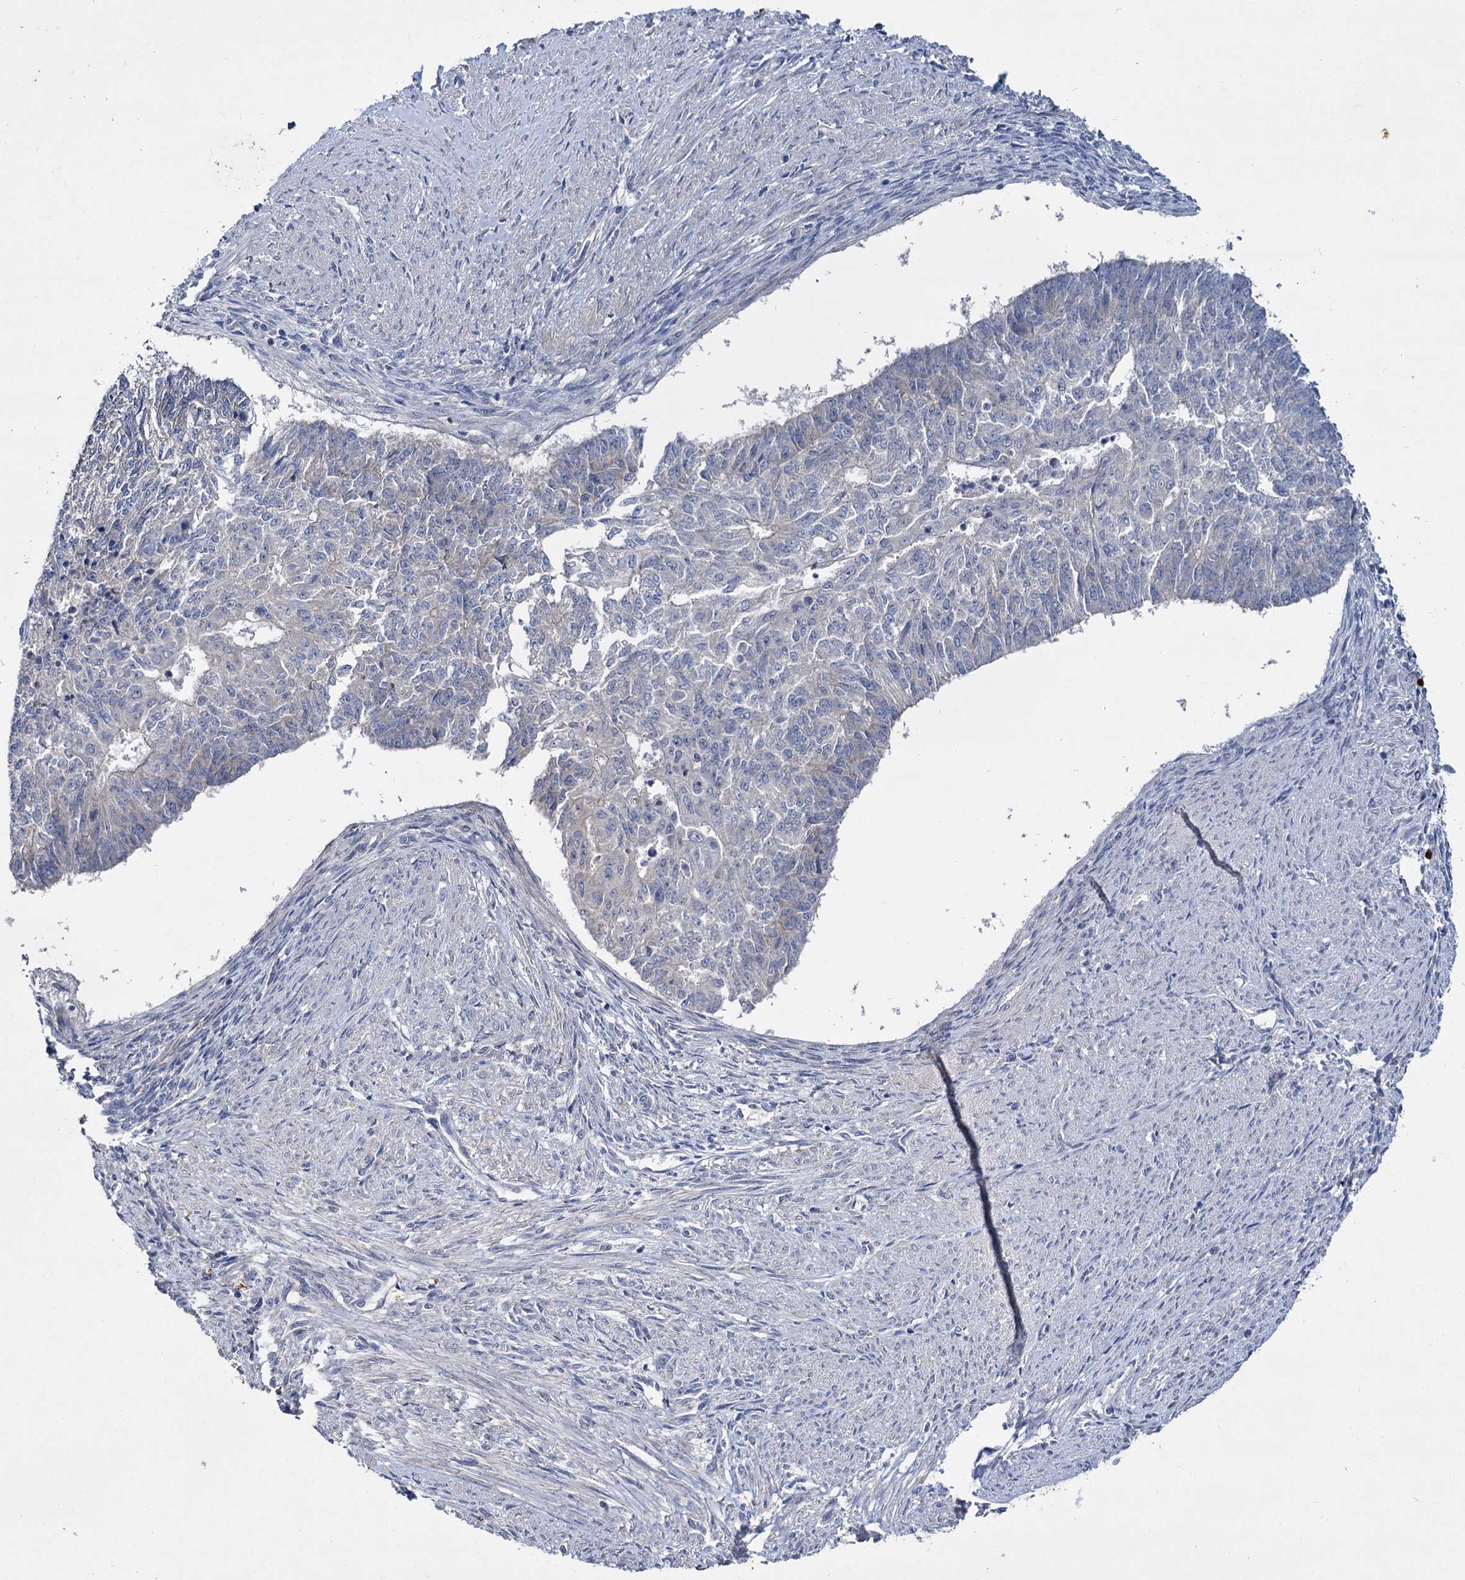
{"staining": {"intensity": "negative", "quantity": "none", "location": "none"}, "tissue": "endometrial cancer", "cell_type": "Tumor cells", "image_type": "cancer", "snomed": [{"axis": "morphology", "description": "Adenocarcinoma, NOS"}, {"axis": "topography", "description": "Endometrium"}], "caption": "Immunohistochemical staining of human endometrial cancer reveals no significant expression in tumor cells. (Immunohistochemistry, brightfield microscopy, high magnification).", "gene": "ATP9A", "patient": {"sex": "female", "age": 32}}